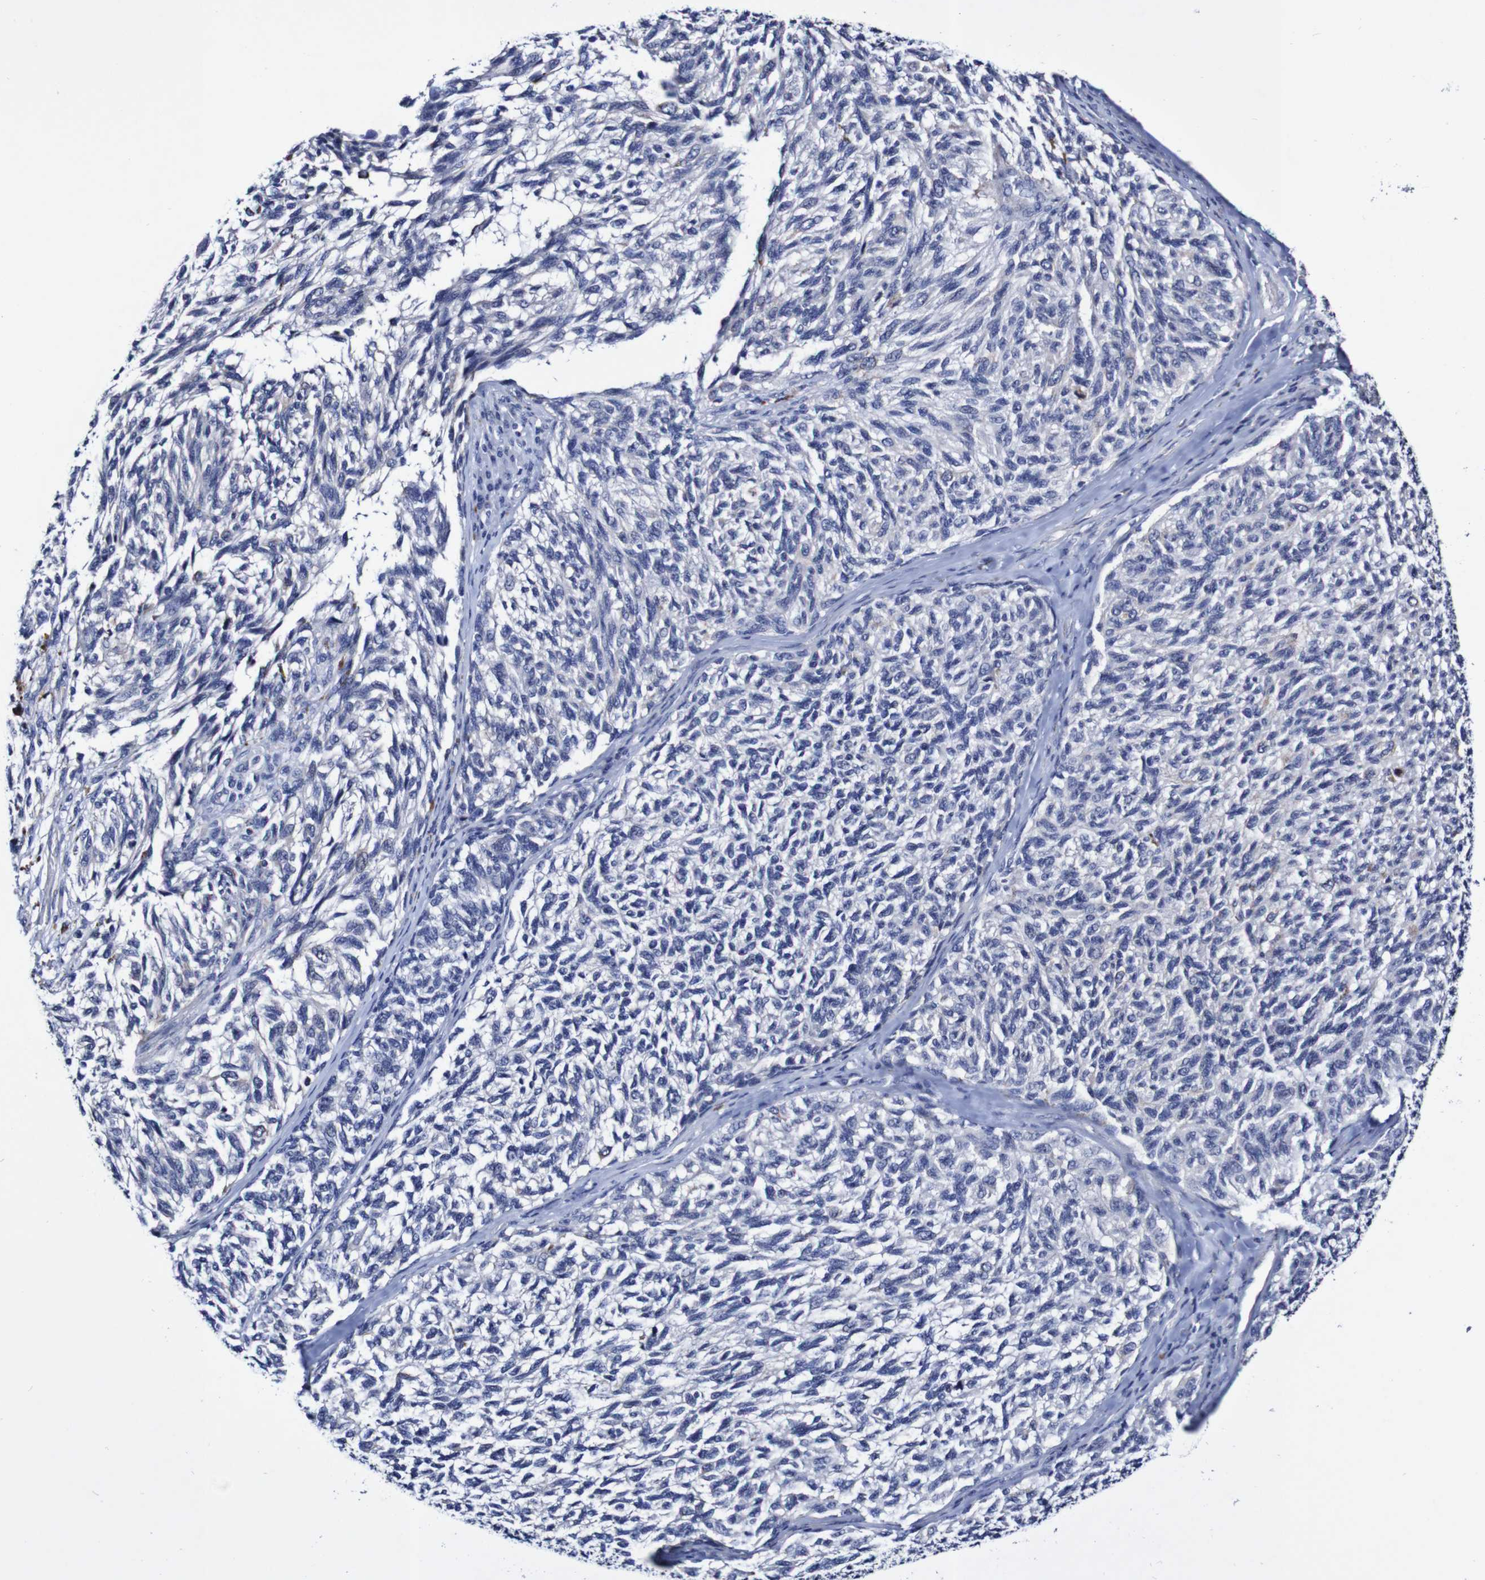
{"staining": {"intensity": "negative", "quantity": "none", "location": "none"}, "tissue": "melanoma", "cell_type": "Tumor cells", "image_type": "cancer", "snomed": [{"axis": "morphology", "description": "Malignant melanoma, NOS"}, {"axis": "topography", "description": "Skin"}], "caption": "Immunohistochemistry micrograph of malignant melanoma stained for a protein (brown), which displays no staining in tumor cells. Nuclei are stained in blue.", "gene": "ACVR1C", "patient": {"sex": "female", "age": 73}}